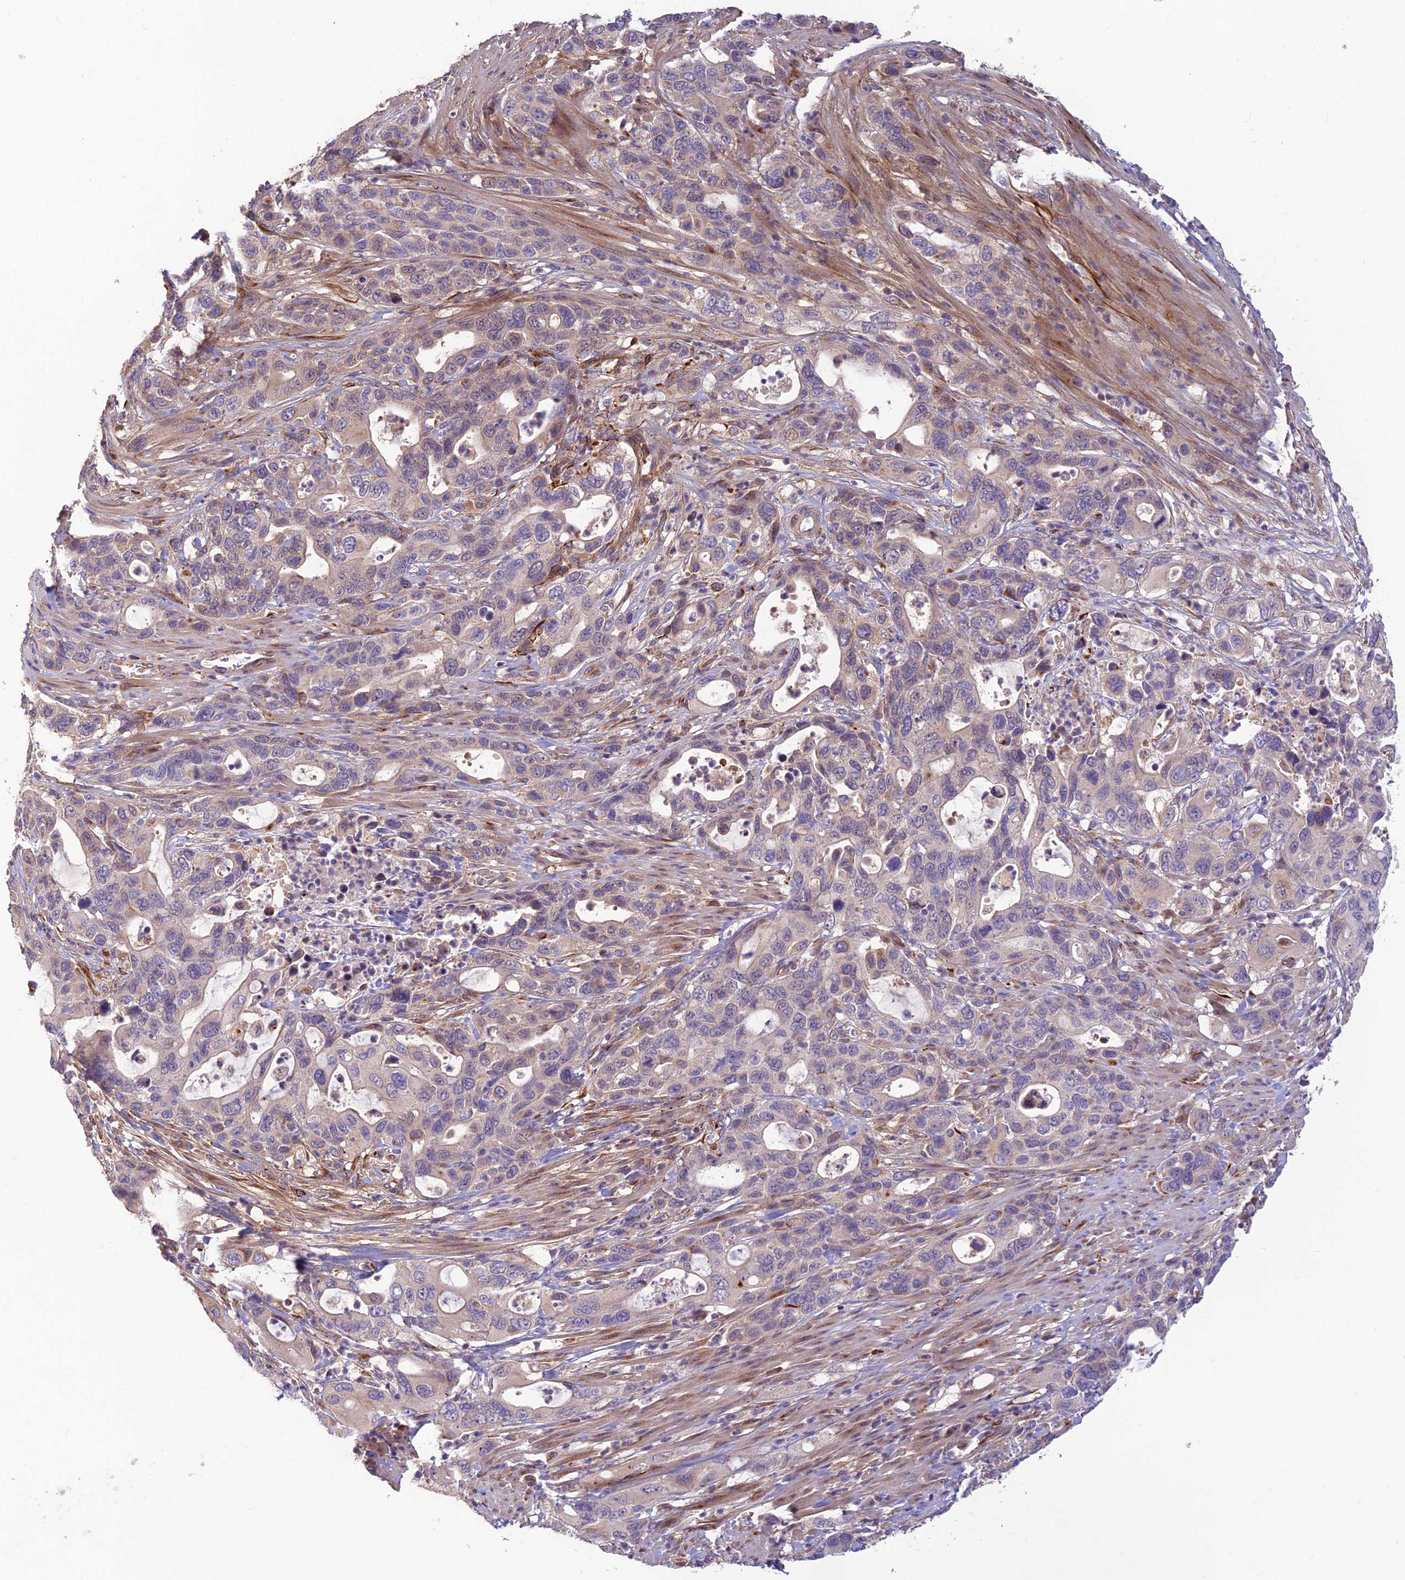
{"staining": {"intensity": "negative", "quantity": "none", "location": "none"}, "tissue": "pancreatic cancer", "cell_type": "Tumor cells", "image_type": "cancer", "snomed": [{"axis": "morphology", "description": "Adenocarcinoma, NOS"}, {"axis": "topography", "description": "Pancreas"}], "caption": "IHC of adenocarcinoma (pancreatic) shows no expression in tumor cells.", "gene": "ST8SIA5", "patient": {"sex": "female", "age": 71}}